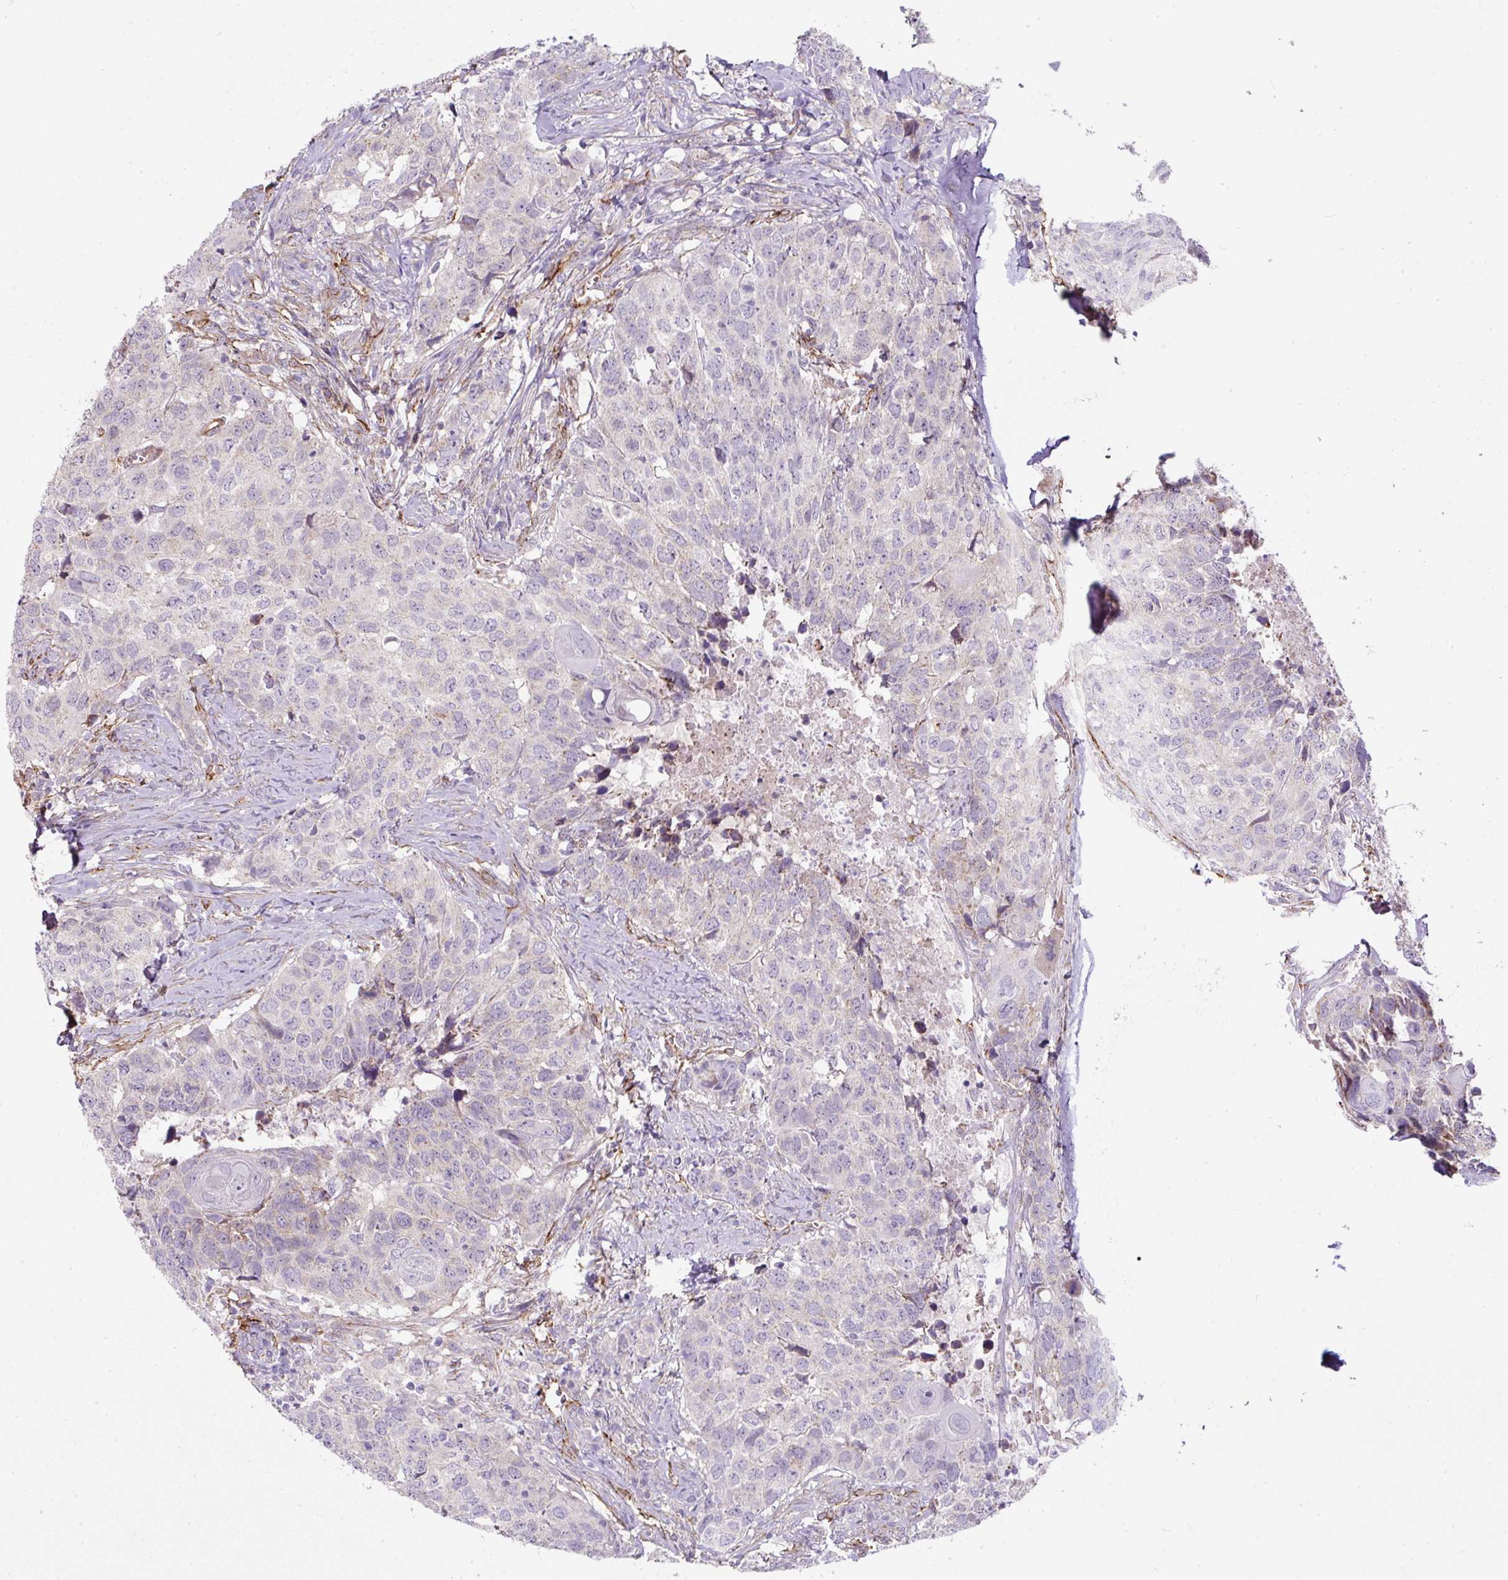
{"staining": {"intensity": "negative", "quantity": "none", "location": "none"}, "tissue": "head and neck cancer", "cell_type": "Tumor cells", "image_type": "cancer", "snomed": [{"axis": "morphology", "description": "Normal tissue, NOS"}, {"axis": "morphology", "description": "Squamous cell carcinoma, NOS"}, {"axis": "topography", "description": "Skeletal muscle"}, {"axis": "topography", "description": "Vascular tissue"}, {"axis": "topography", "description": "Peripheral nerve tissue"}, {"axis": "topography", "description": "Head-Neck"}], "caption": "Head and neck cancer stained for a protein using immunohistochemistry demonstrates no positivity tumor cells.", "gene": "ANKUB1", "patient": {"sex": "male", "age": 66}}